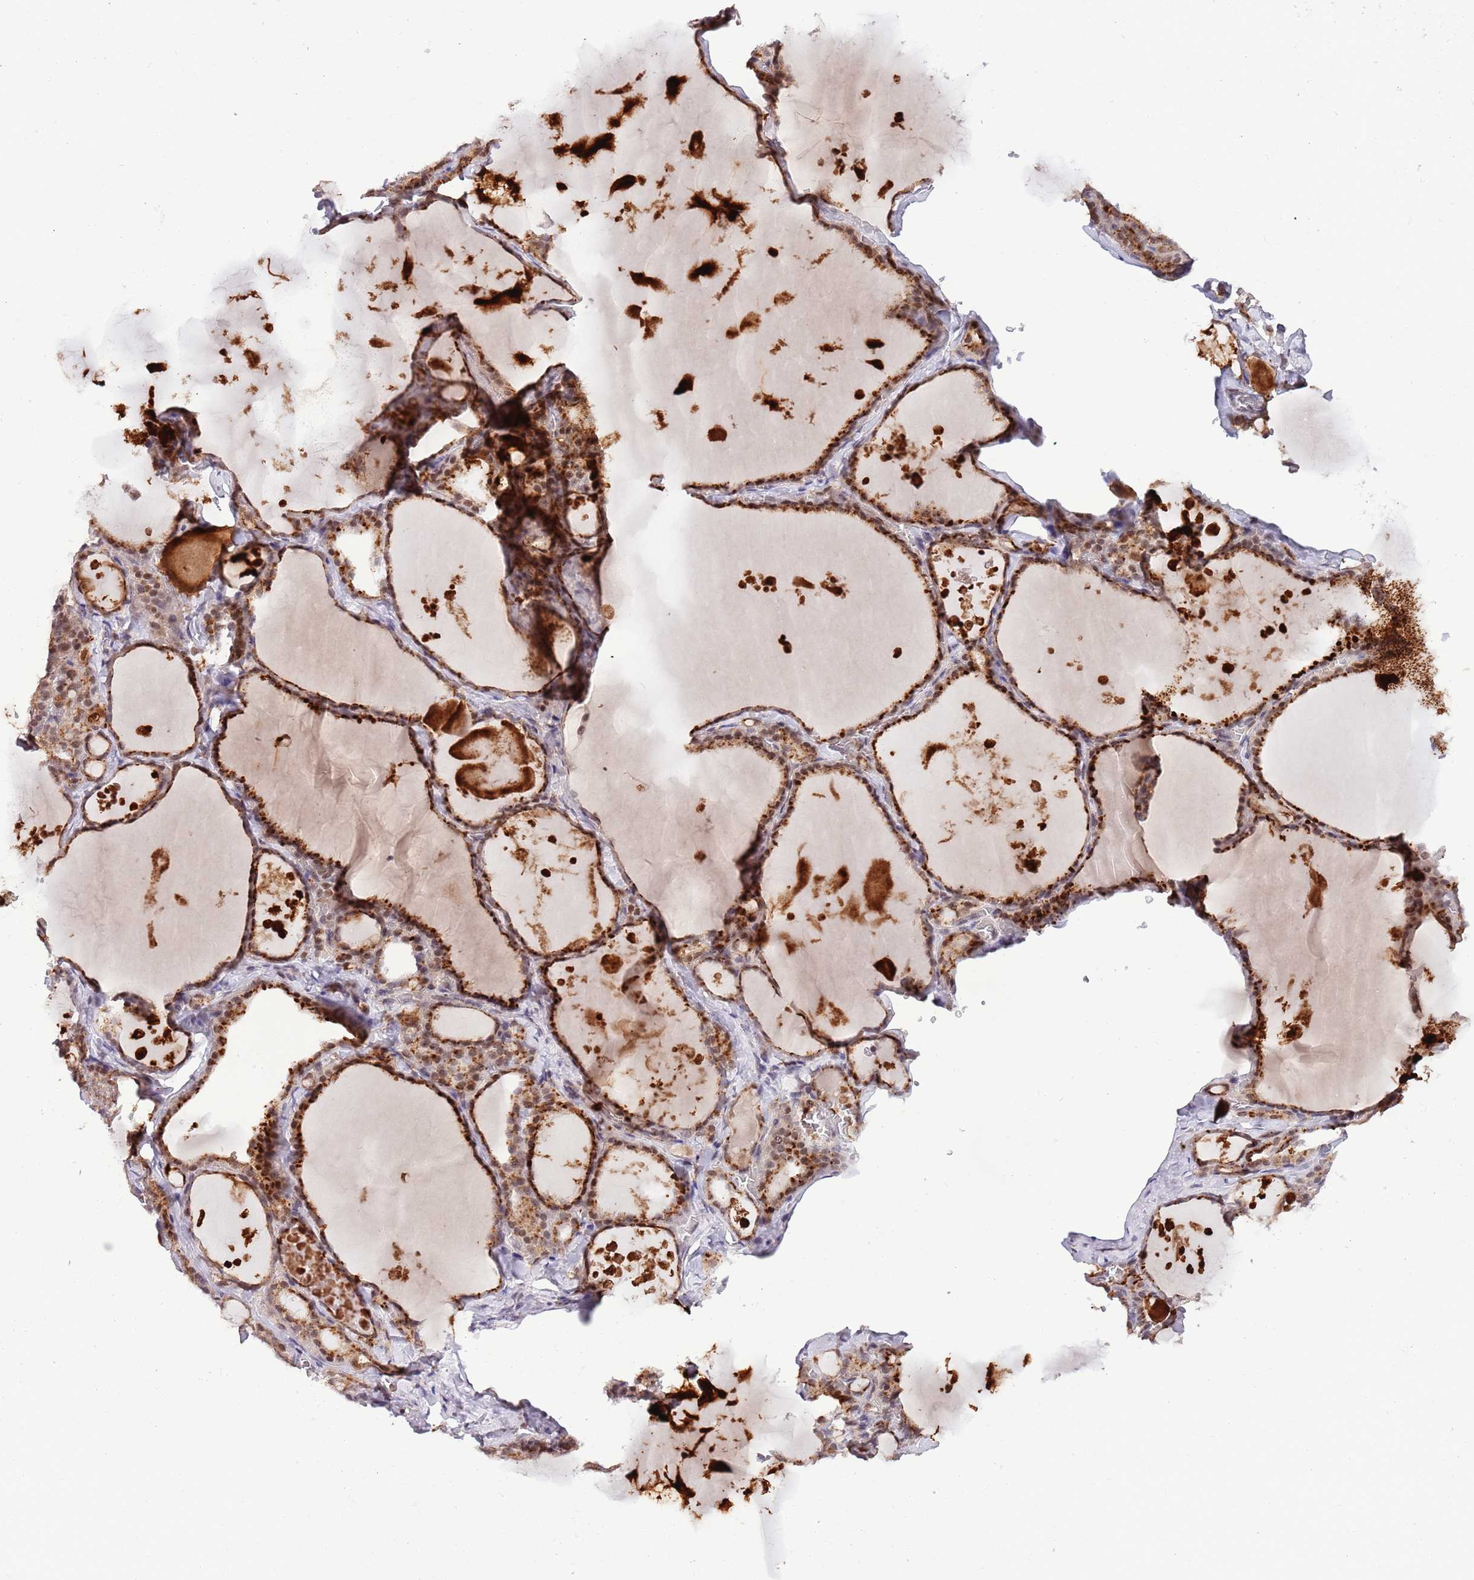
{"staining": {"intensity": "strong", "quantity": ">75%", "location": "cytoplasmic/membranous"}, "tissue": "thyroid gland", "cell_type": "Glandular cells", "image_type": "normal", "snomed": [{"axis": "morphology", "description": "Normal tissue, NOS"}, {"axis": "topography", "description": "Thyroid gland"}], "caption": "The histopathology image reveals a brown stain indicating the presence of a protein in the cytoplasmic/membranous of glandular cells in thyroid gland.", "gene": "TRIM27", "patient": {"sex": "male", "age": 56}}